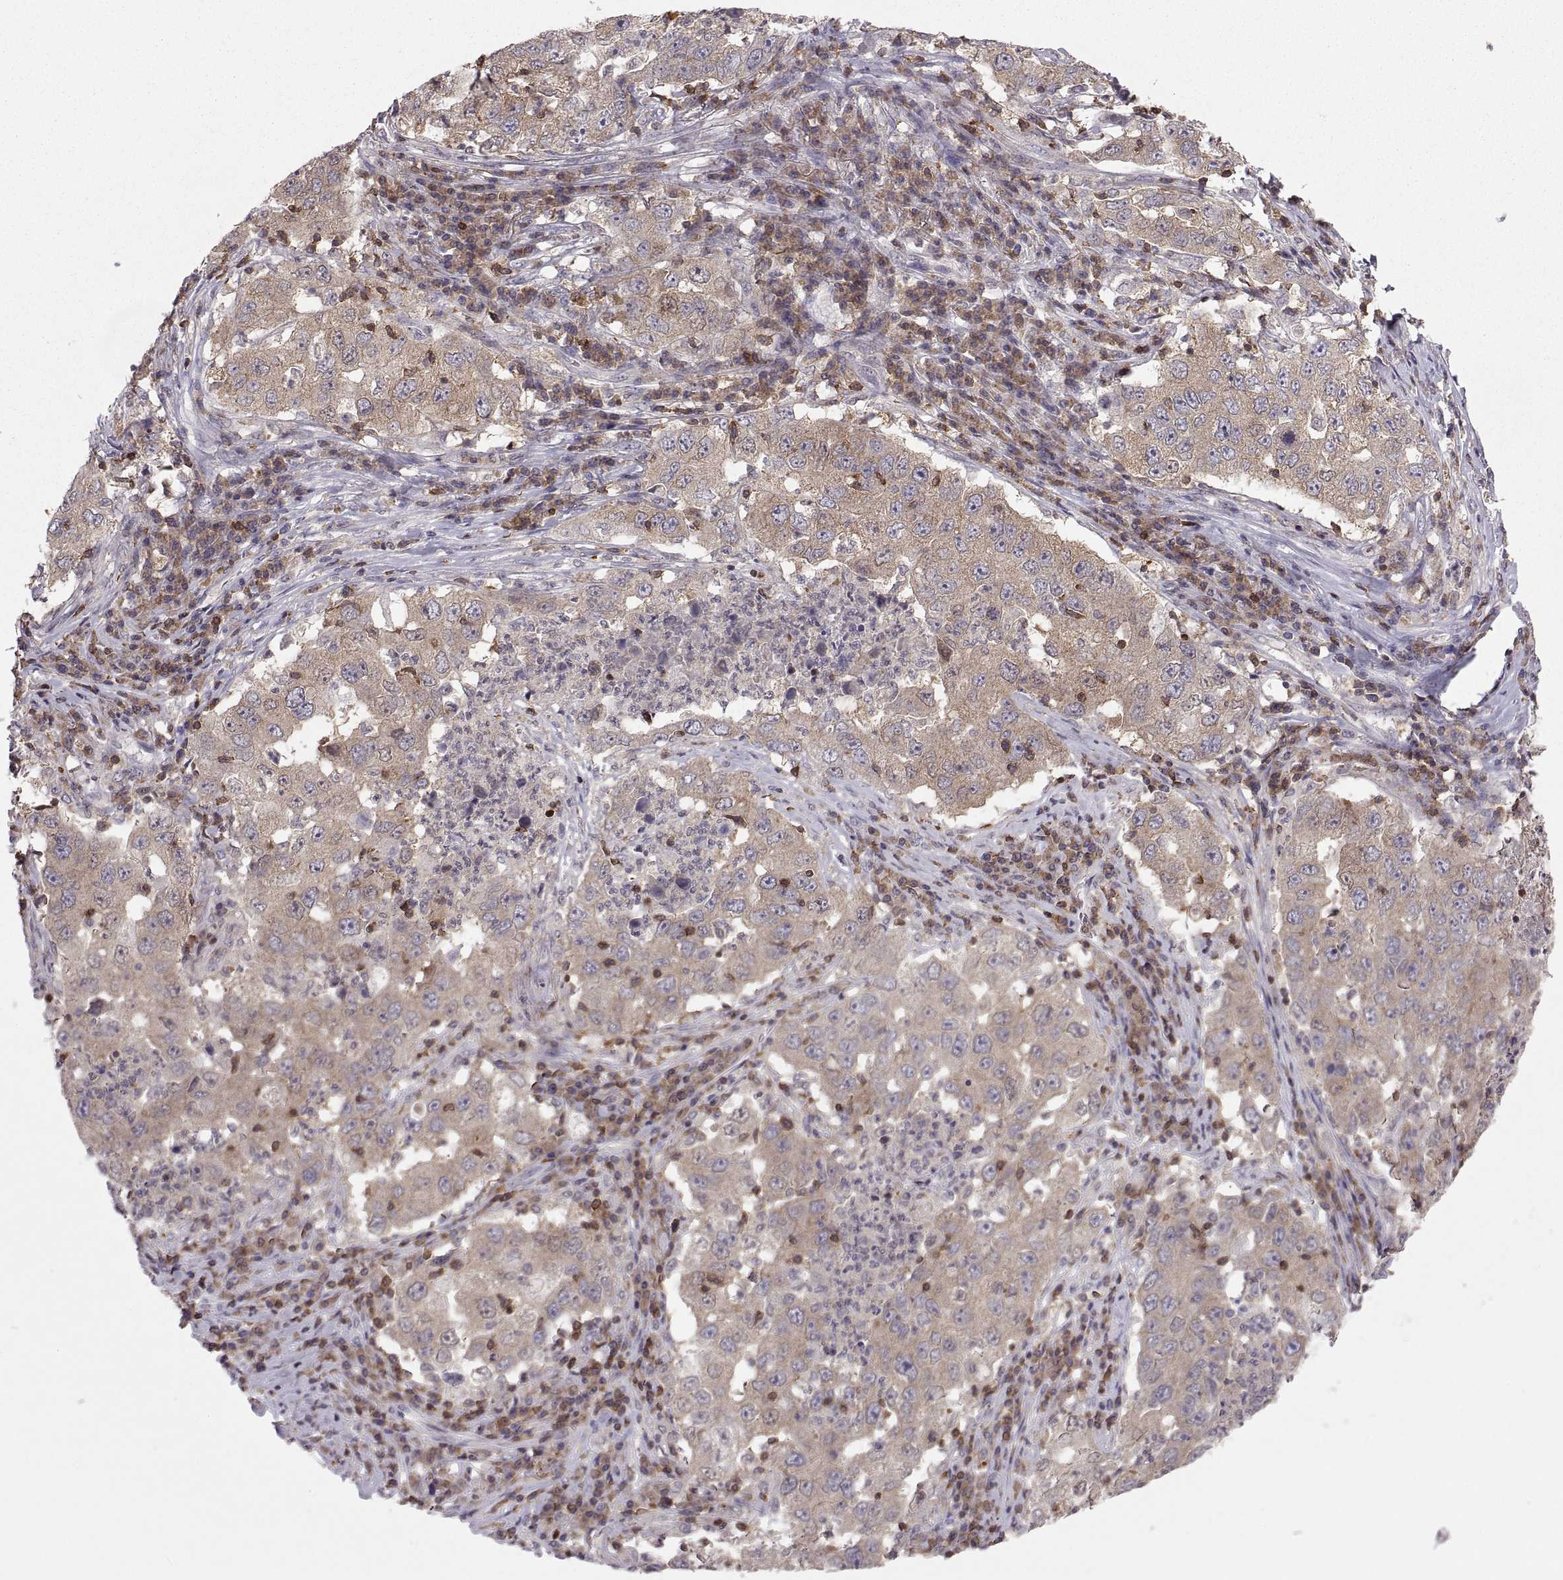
{"staining": {"intensity": "weak", "quantity": ">75%", "location": "cytoplasmic/membranous"}, "tissue": "lung cancer", "cell_type": "Tumor cells", "image_type": "cancer", "snomed": [{"axis": "morphology", "description": "Adenocarcinoma, NOS"}, {"axis": "topography", "description": "Lung"}], "caption": "This histopathology image demonstrates IHC staining of lung cancer (adenocarcinoma), with low weak cytoplasmic/membranous staining in about >75% of tumor cells.", "gene": "EZR", "patient": {"sex": "male", "age": 73}}